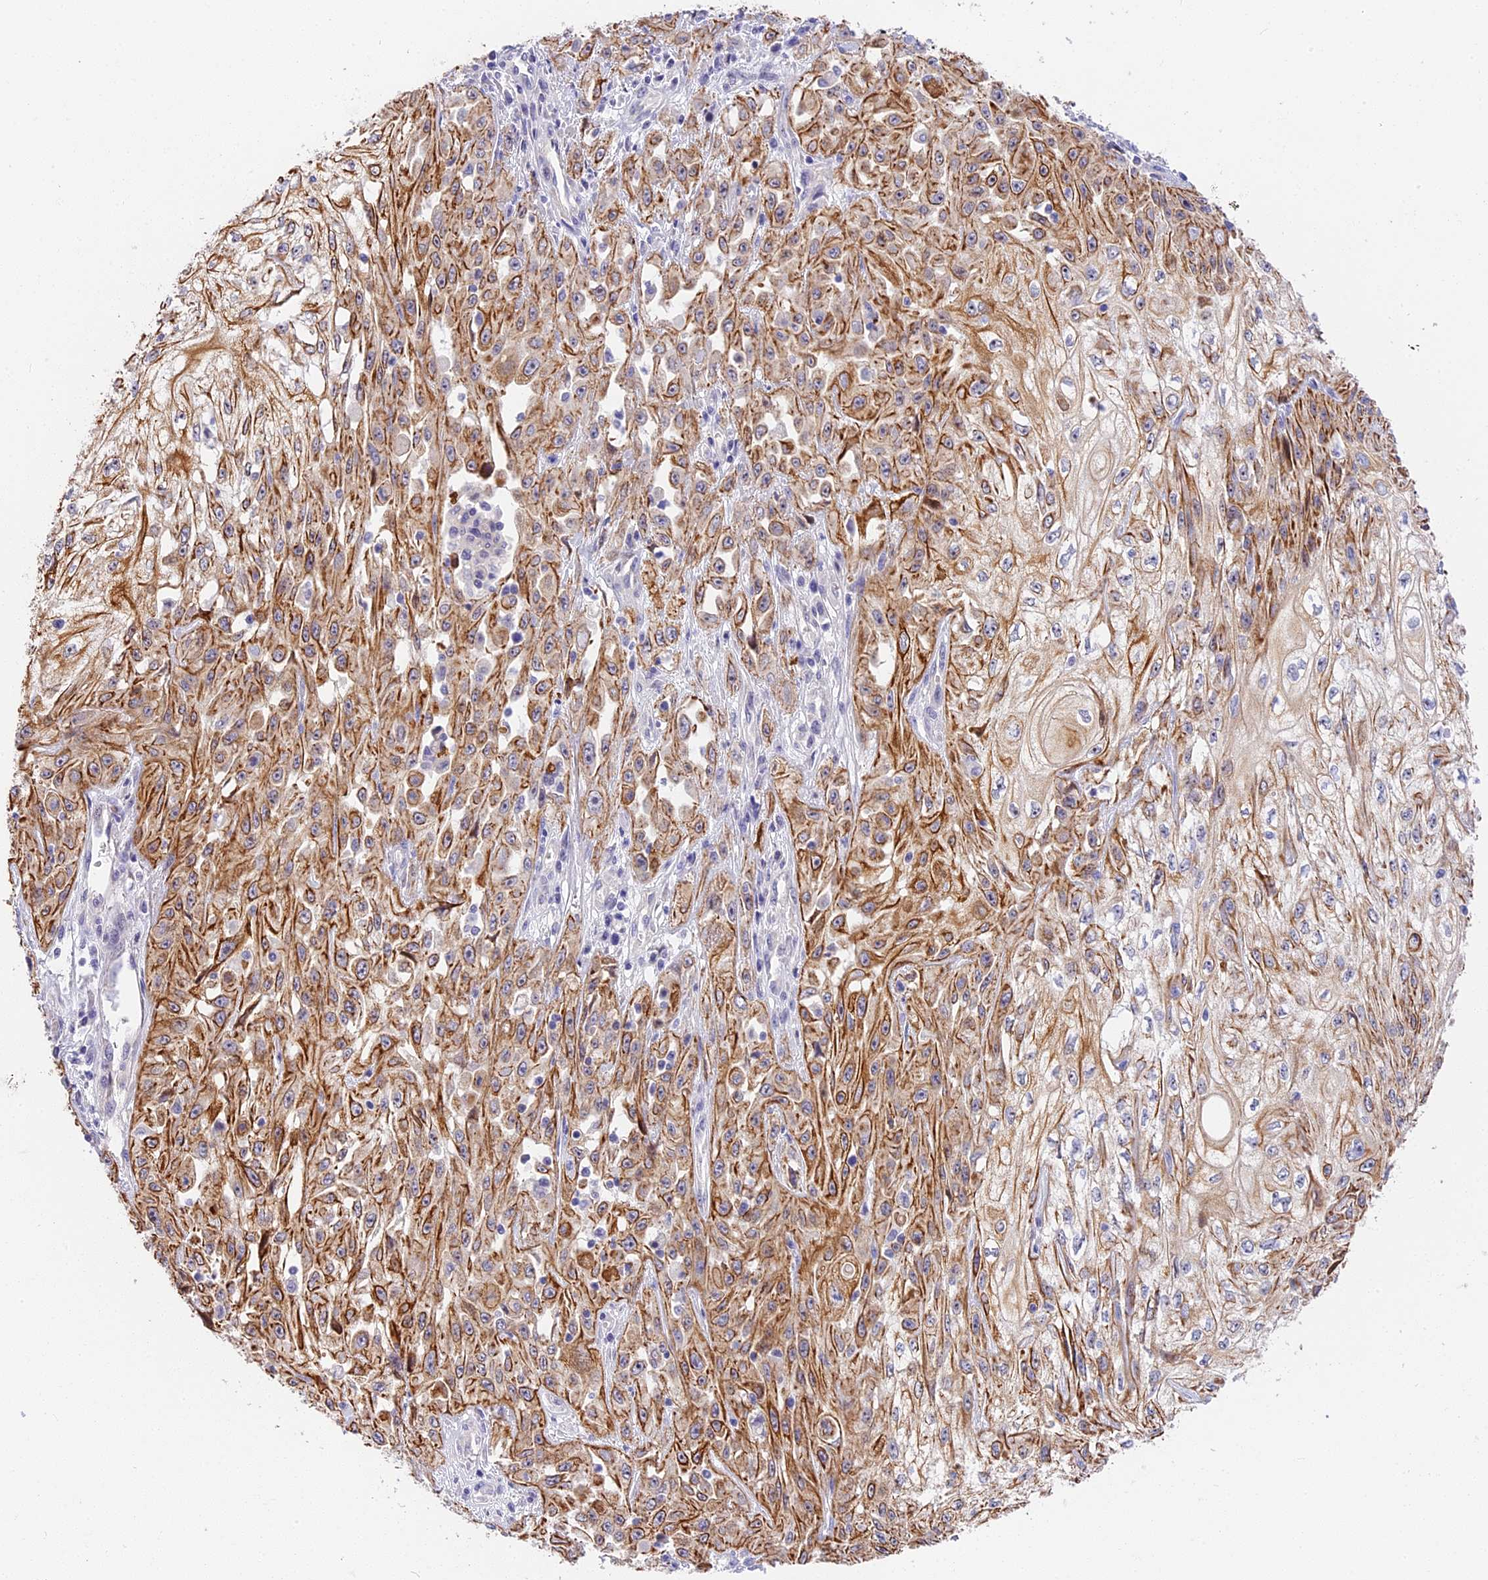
{"staining": {"intensity": "moderate", "quantity": ">75%", "location": "cytoplasmic/membranous"}, "tissue": "skin cancer", "cell_type": "Tumor cells", "image_type": "cancer", "snomed": [{"axis": "morphology", "description": "Squamous cell carcinoma, NOS"}, {"axis": "morphology", "description": "Squamous cell carcinoma, metastatic, NOS"}, {"axis": "topography", "description": "Skin"}, {"axis": "topography", "description": "Lymph node"}], "caption": "Human squamous cell carcinoma (skin) stained with a protein marker demonstrates moderate staining in tumor cells.", "gene": "MIDN", "patient": {"sex": "male", "age": 75}}